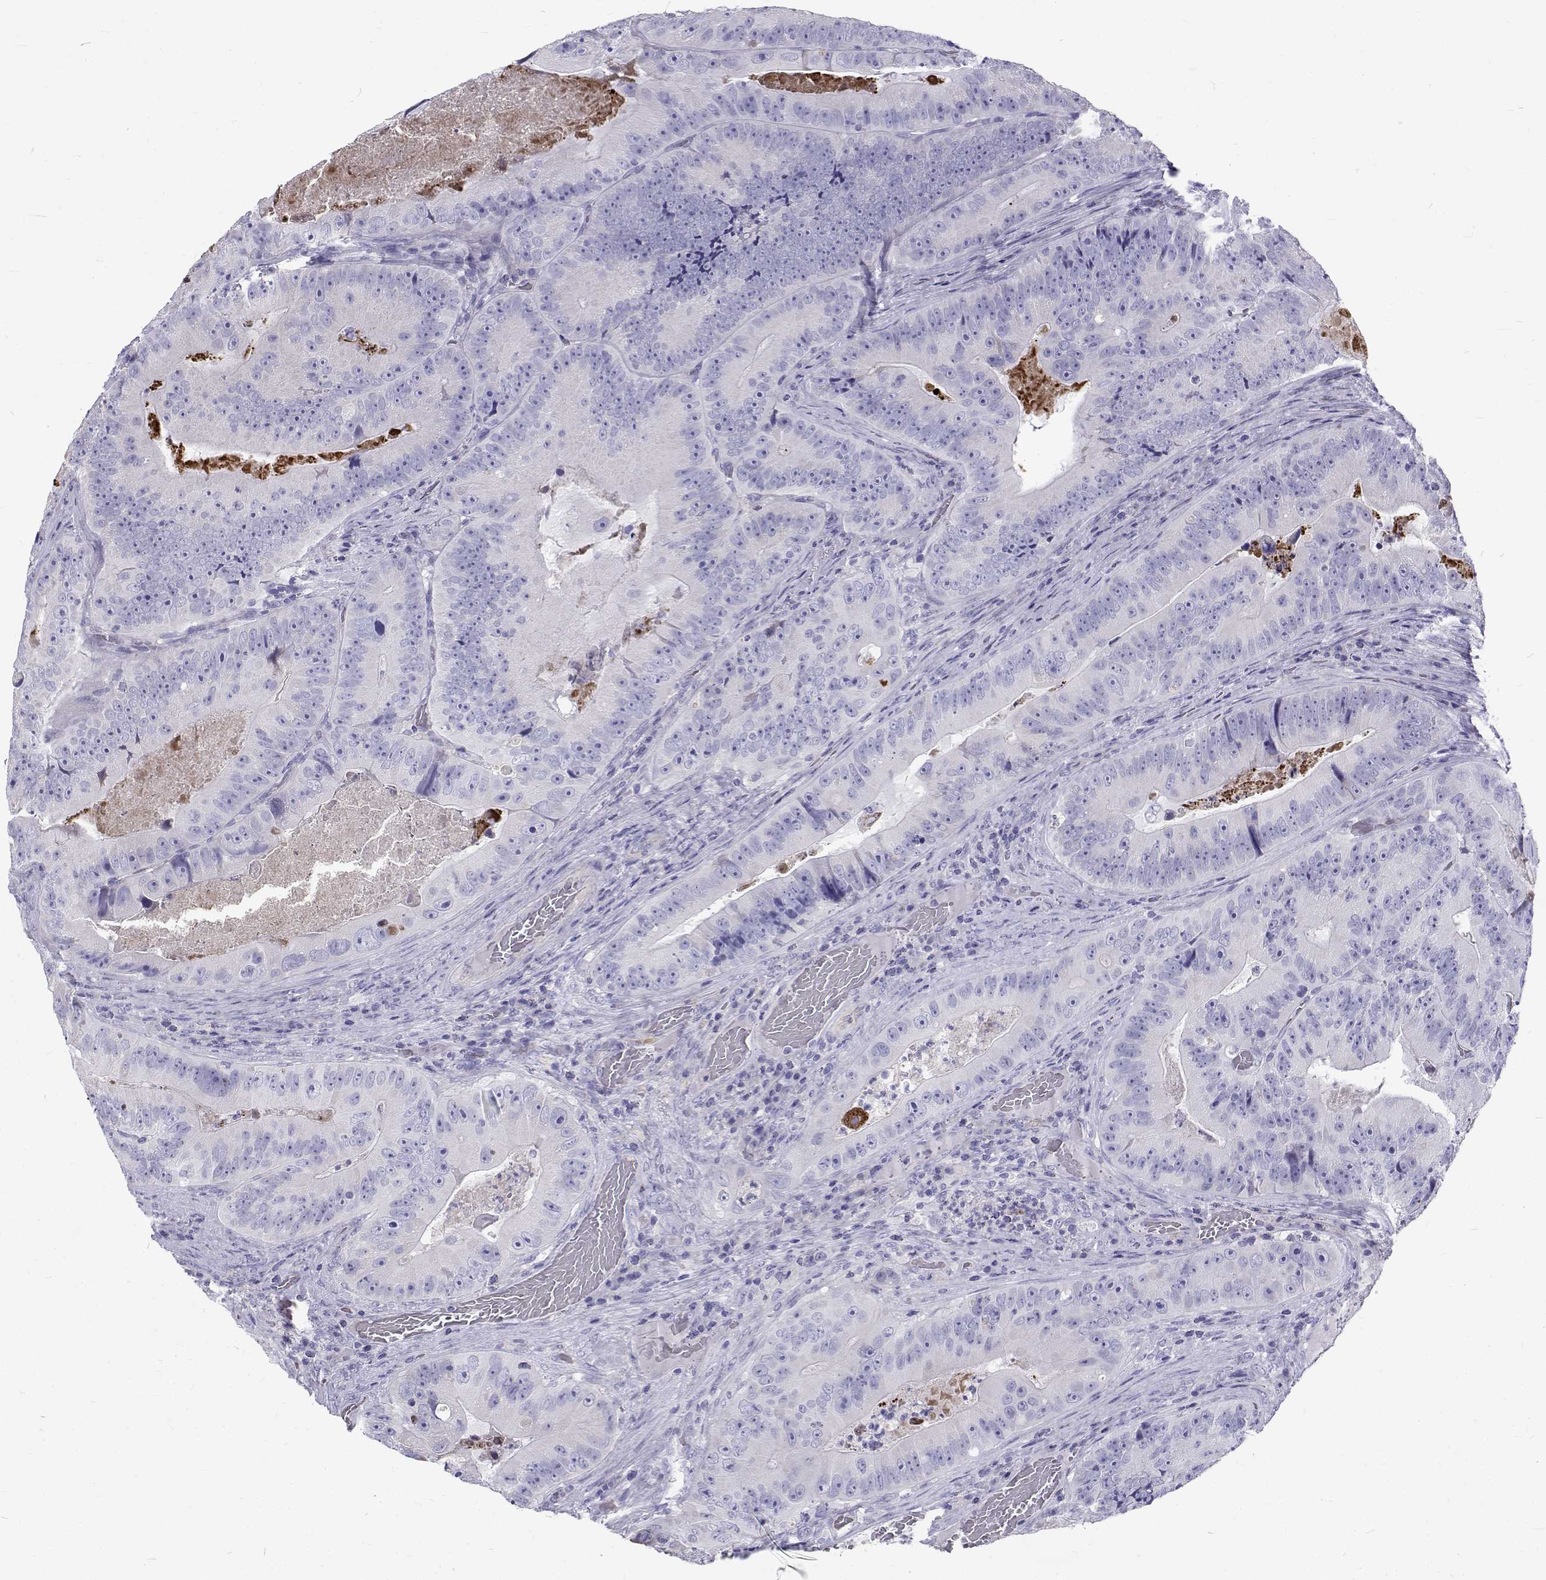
{"staining": {"intensity": "negative", "quantity": "none", "location": "none"}, "tissue": "colorectal cancer", "cell_type": "Tumor cells", "image_type": "cancer", "snomed": [{"axis": "morphology", "description": "Adenocarcinoma, NOS"}, {"axis": "topography", "description": "Colon"}], "caption": "This is a micrograph of IHC staining of colorectal cancer, which shows no staining in tumor cells.", "gene": "IGSF1", "patient": {"sex": "female", "age": 86}}